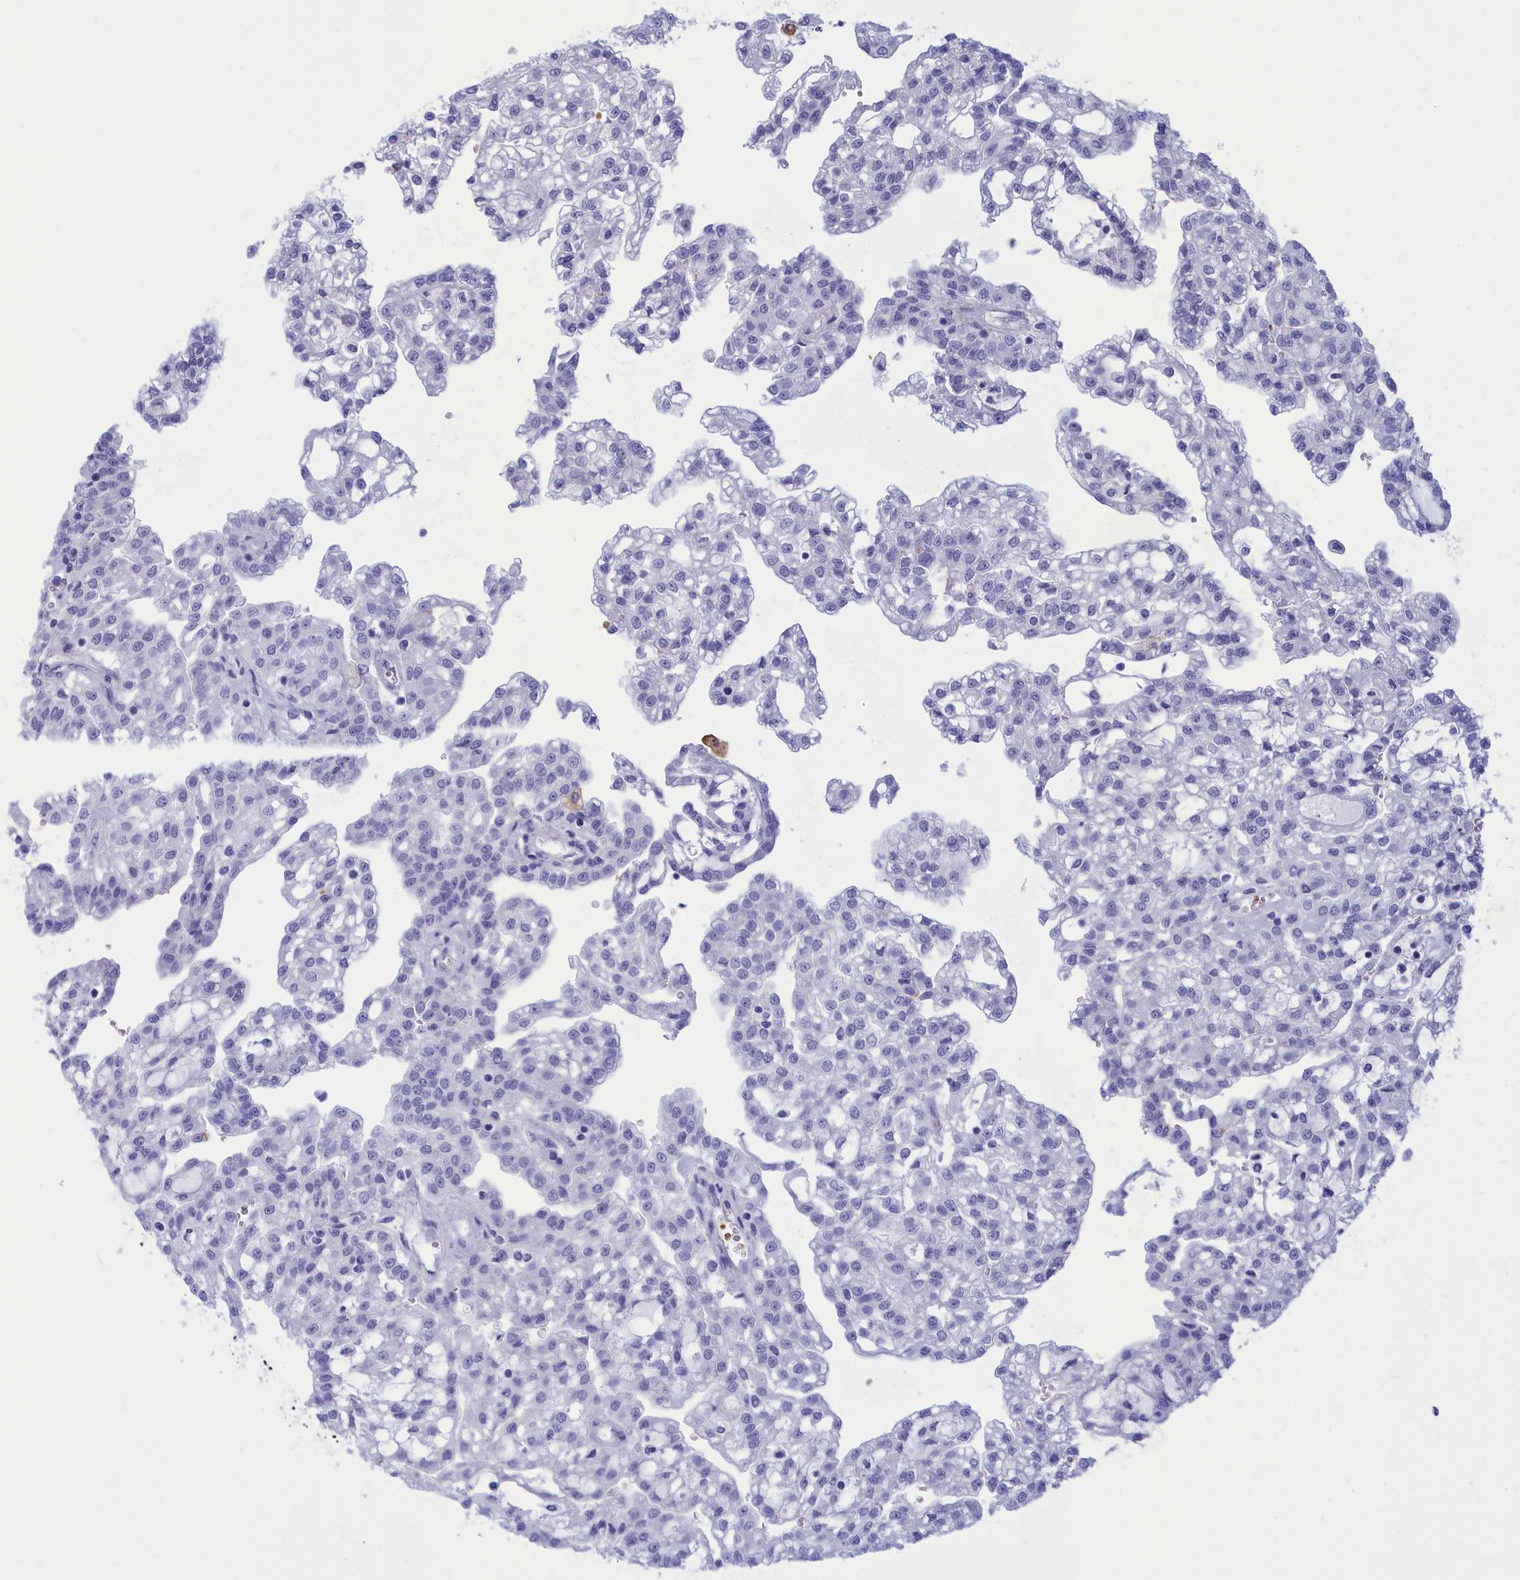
{"staining": {"intensity": "negative", "quantity": "none", "location": "none"}, "tissue": "renal cancer", "cell_type": "Tumor cells", "image_type": "cancer", "snomed": [{"axis": "morphology", "description": "Adenocarcinoma, NOS"}, {"axis": "topography", "description": "Kidney"}], "caption": "This image is of renal cancer stained with immunohistochemistry to label a protein in brown with the nuclei are counter-stained blue. There is no expression in tumor cells.", "gene": "GAPDHS", "patient": {"sex": "male", "age": 63}}